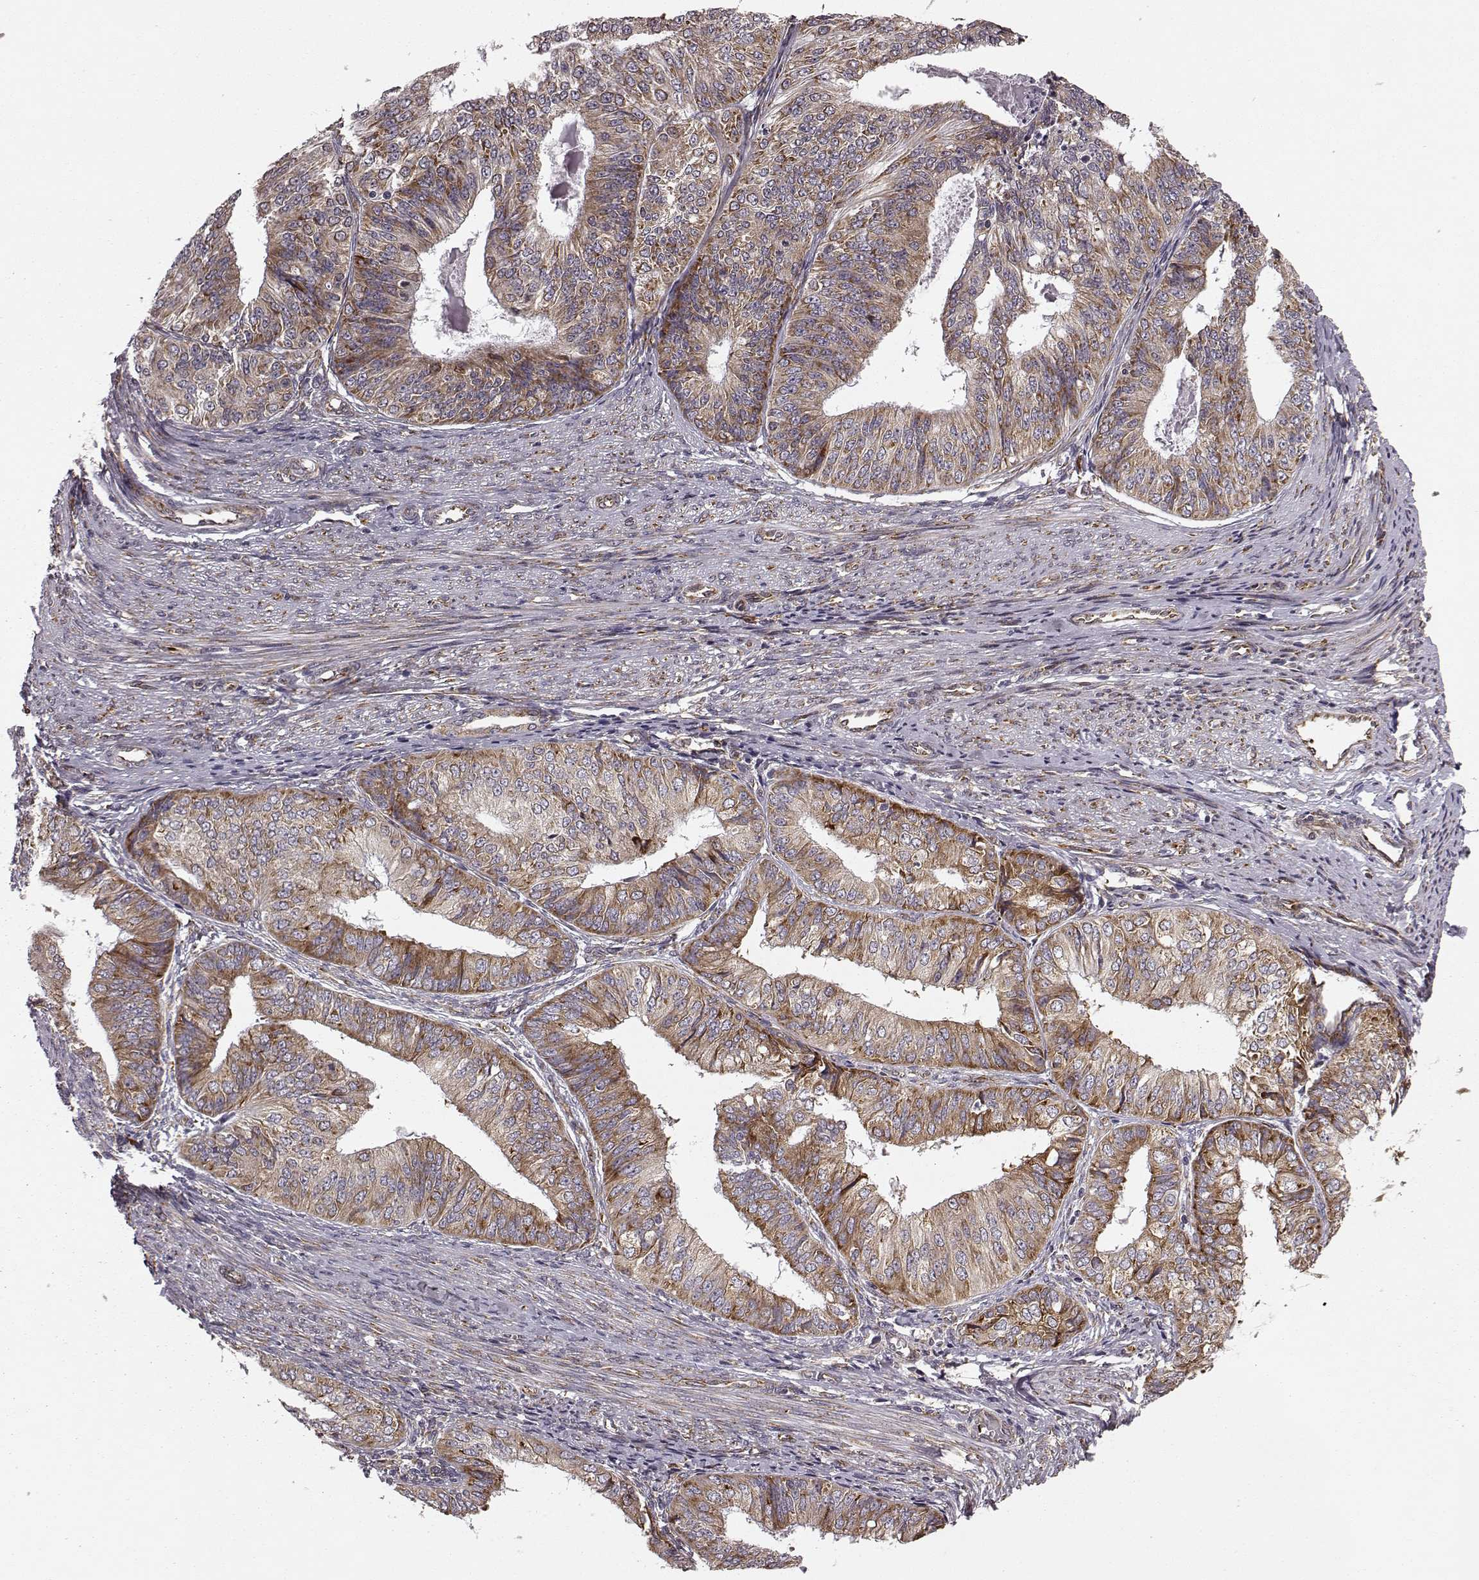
{"staining": {"intensity": "strong", "quantity": "25%-75%", "location": "cytoplasmic/membranous"}, "tissue": "endometrial cancer", "cell_type": "Tumor cells", "image_type": "cancer", "snomed": [{"axis": "morphology", "description": "Adenocarcinoma, NOS"}, {"axis": "topography", "description": "Endometrium"}], "caption": "Strong cytoplasmic/membranous staining for a protein is appreciated in approximately 25%-75% of tumor cells of endometrial cancer (adenocarcinoma) using immunohistochemistry (IHC).", "gene": "TMEM14A", "patient": {"sex": "female", "age": 58}}